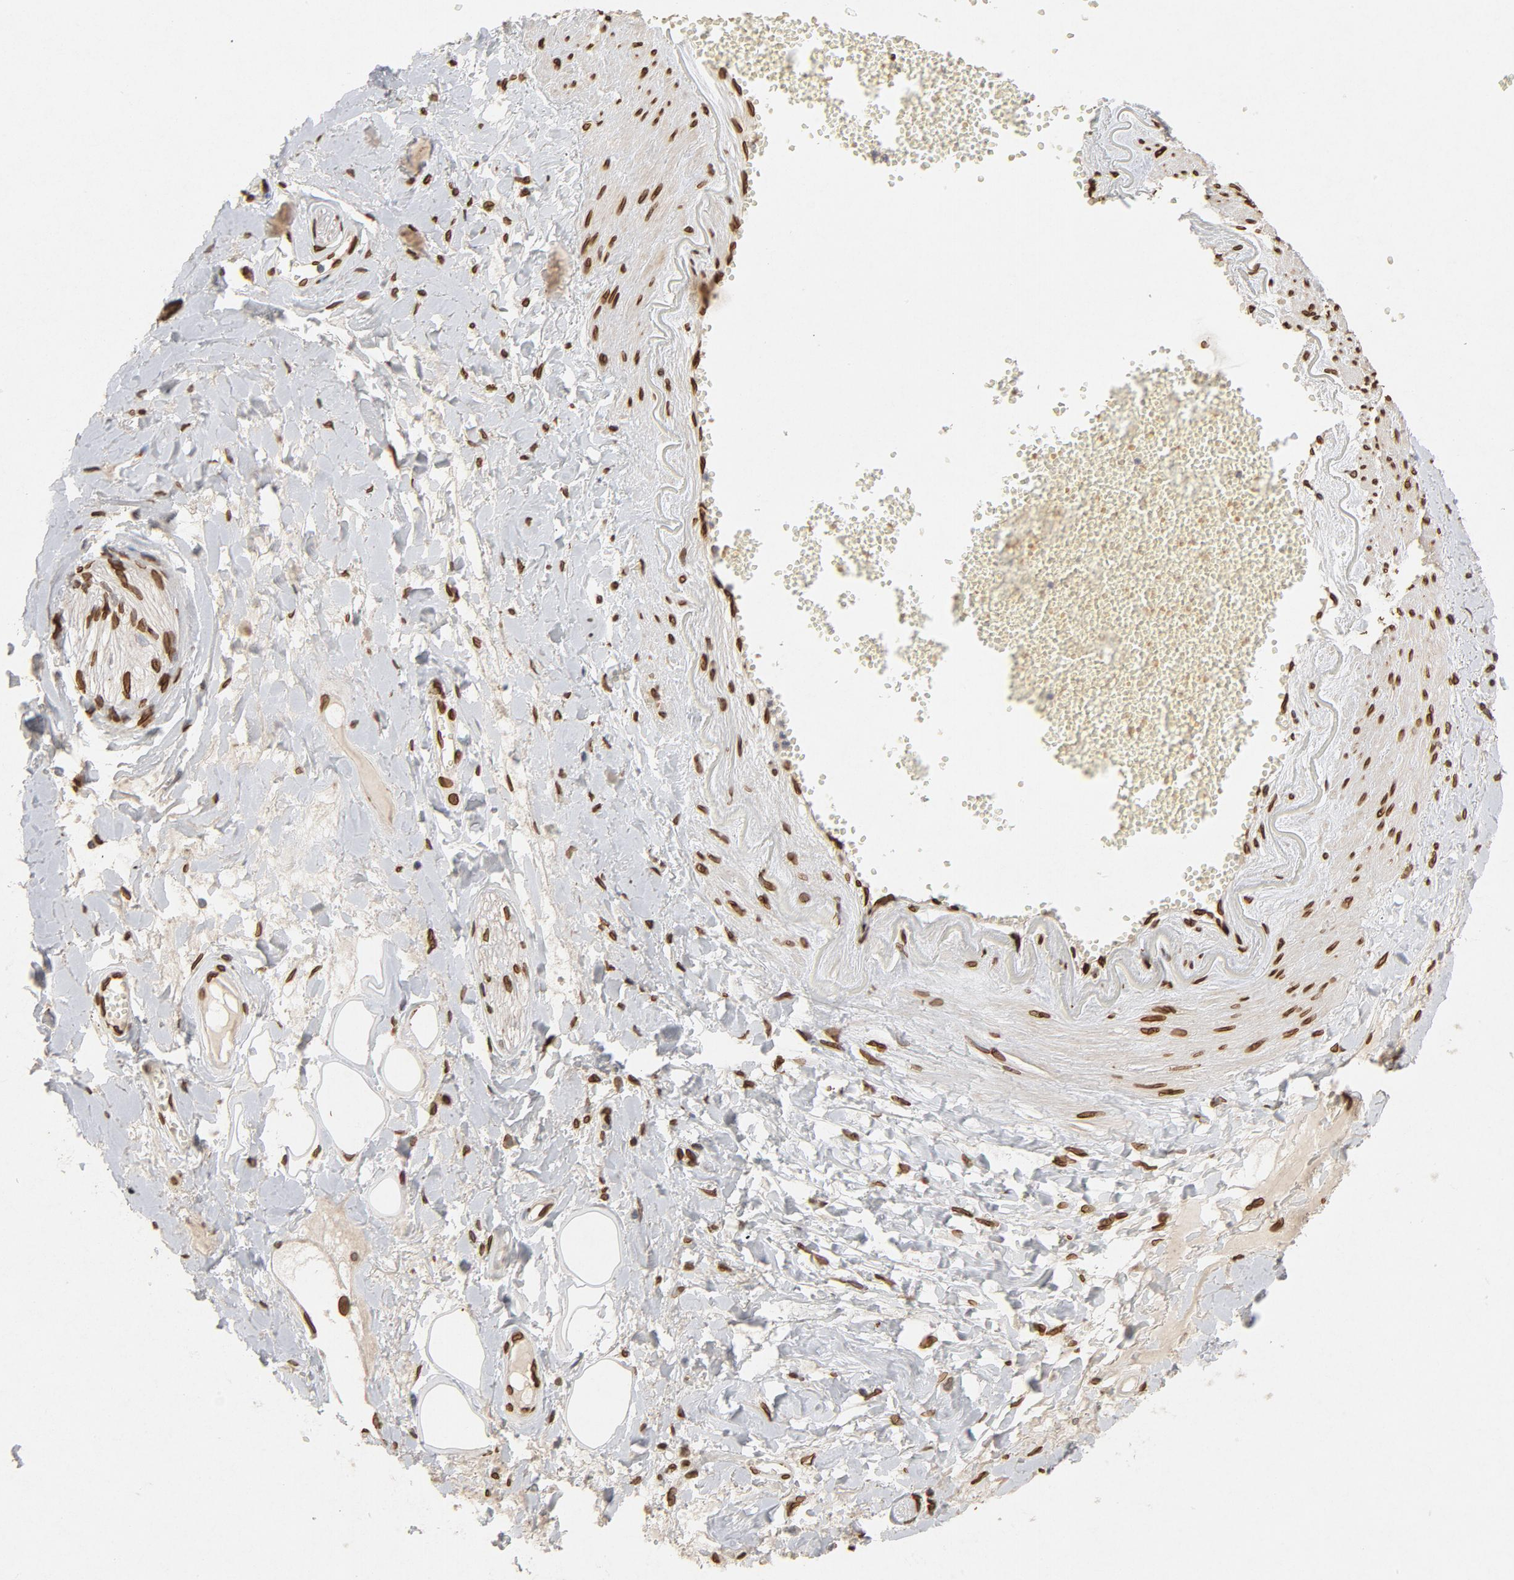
{"staining": {"intensity": "strong", "quantity": ">75%", "location": "nuclear"}, "tissue": "adipose tissue", "cell_type": "Adipocytes", "image_type": "normal", "snomed": [{"axis": "morphology", "description": "Normal tissue, NOS"}, {"axis": "morphology", "description": "Inflammation, NOS"}, {"axis": "topography", "description": "Salivary gland"}, {"axis": "topography", "description": "Peripheral nerve tissue"}], "caption": "DAB (3,3'-diaminobenzidine) immunohistochemical staining of benign adipose tissue shows strong nuclear protein staining in about >75% of adipocytes.", "gene": "LMNA", "patient": {"sex": "female", "age": 75}}